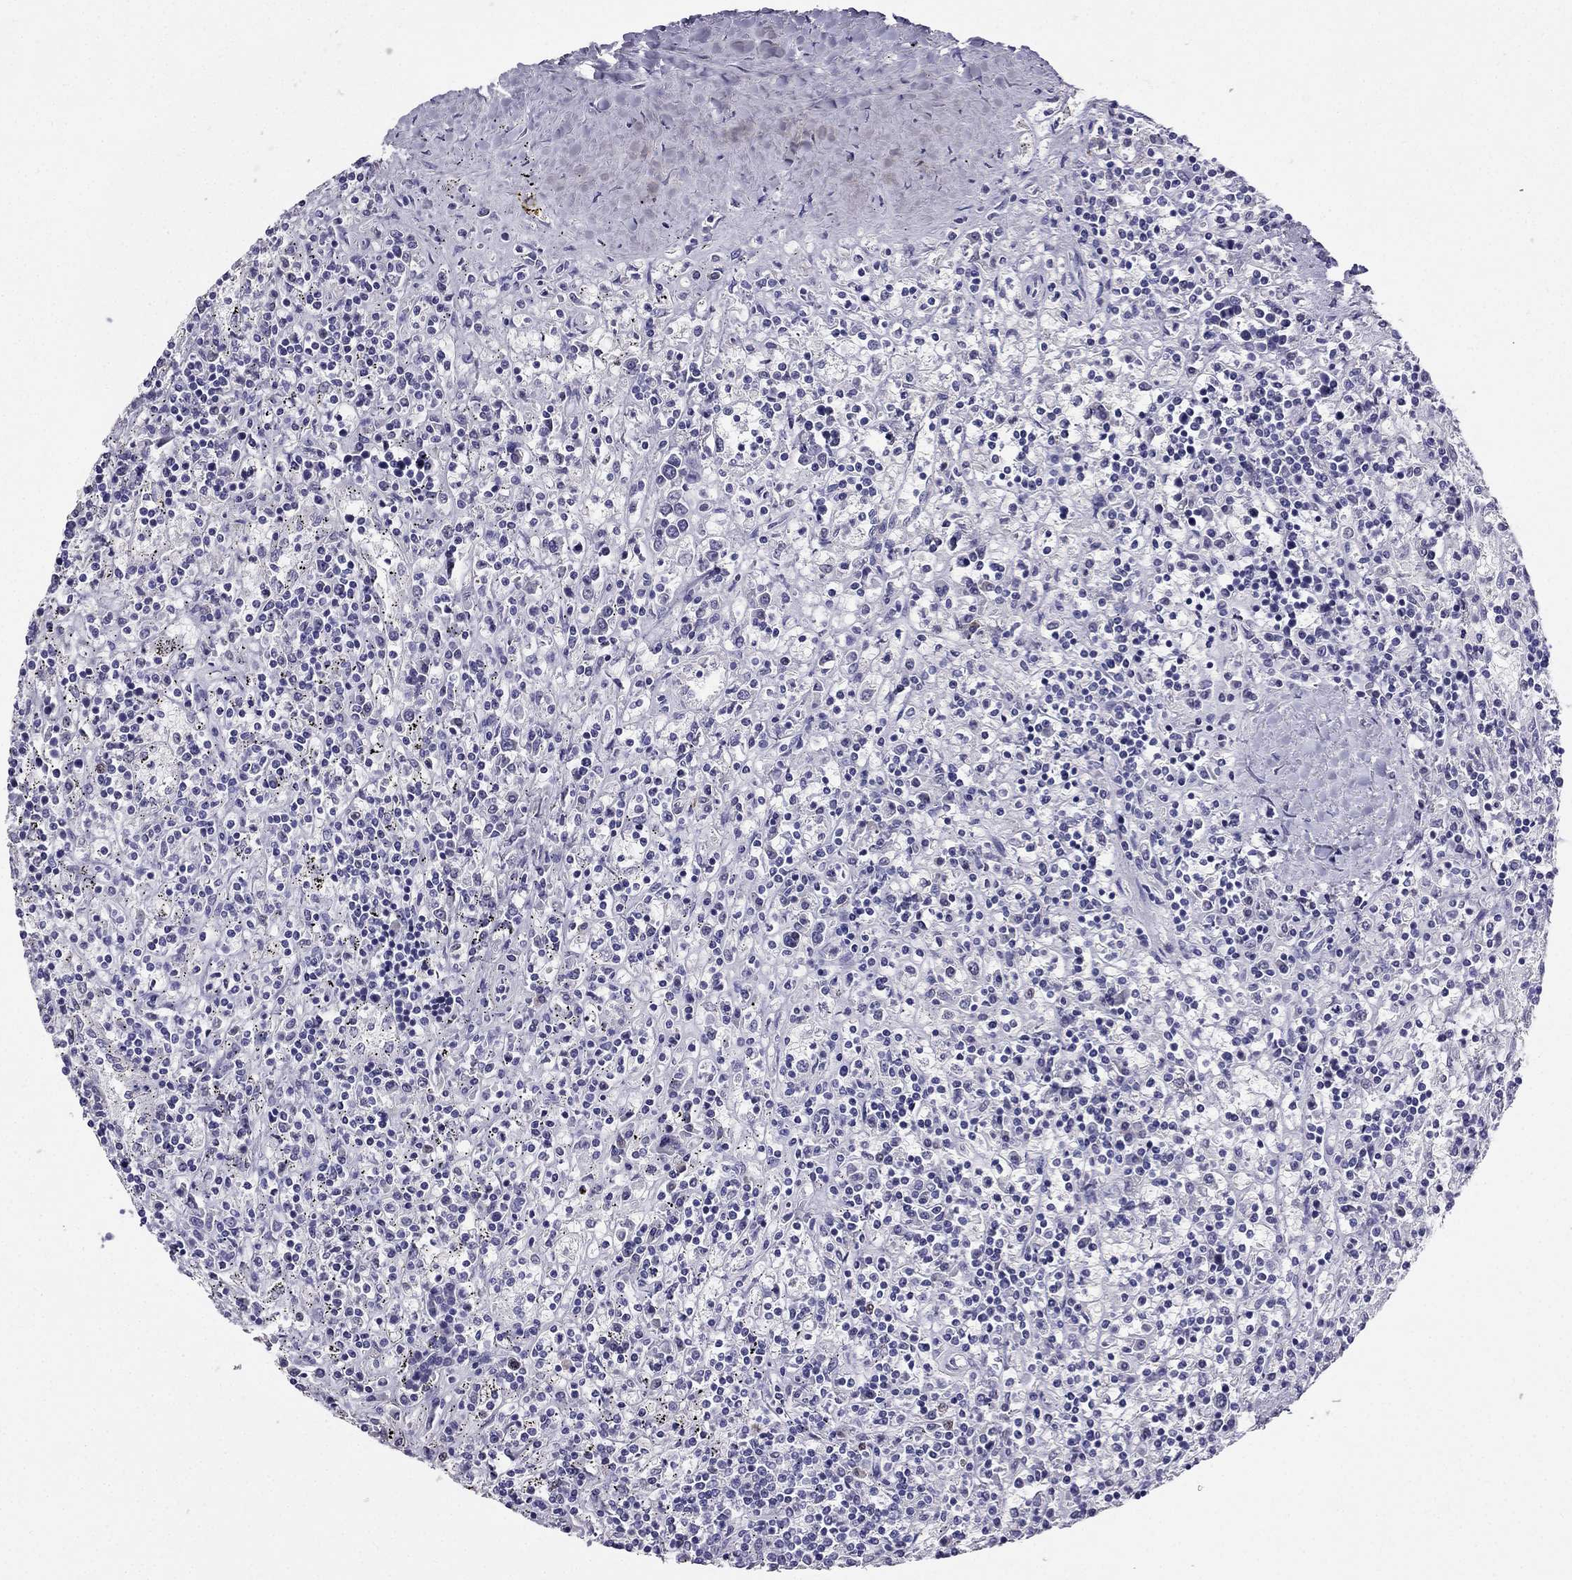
{"staining": {"intensity": "negative", "quantity": "none", "location": "none"}, "tissue": "lymphoma", "cell_type": "Tumor cells", "image_type": "cancer", "snomed": [{"axis": "morphology", "description": "Malignant lymphoma, non-Hodgkin's type, Low grade"}, {"axis": "topography", "description": "Spleen"}], "caption": "This is an immunohistochemistry histopathology image of human low-grade malignant lymphoma, non-Hodgkin's type. There is no expression in tumor cells.", "gene": "ARID3A", "patient": {"sex": "male", "age": 62}}